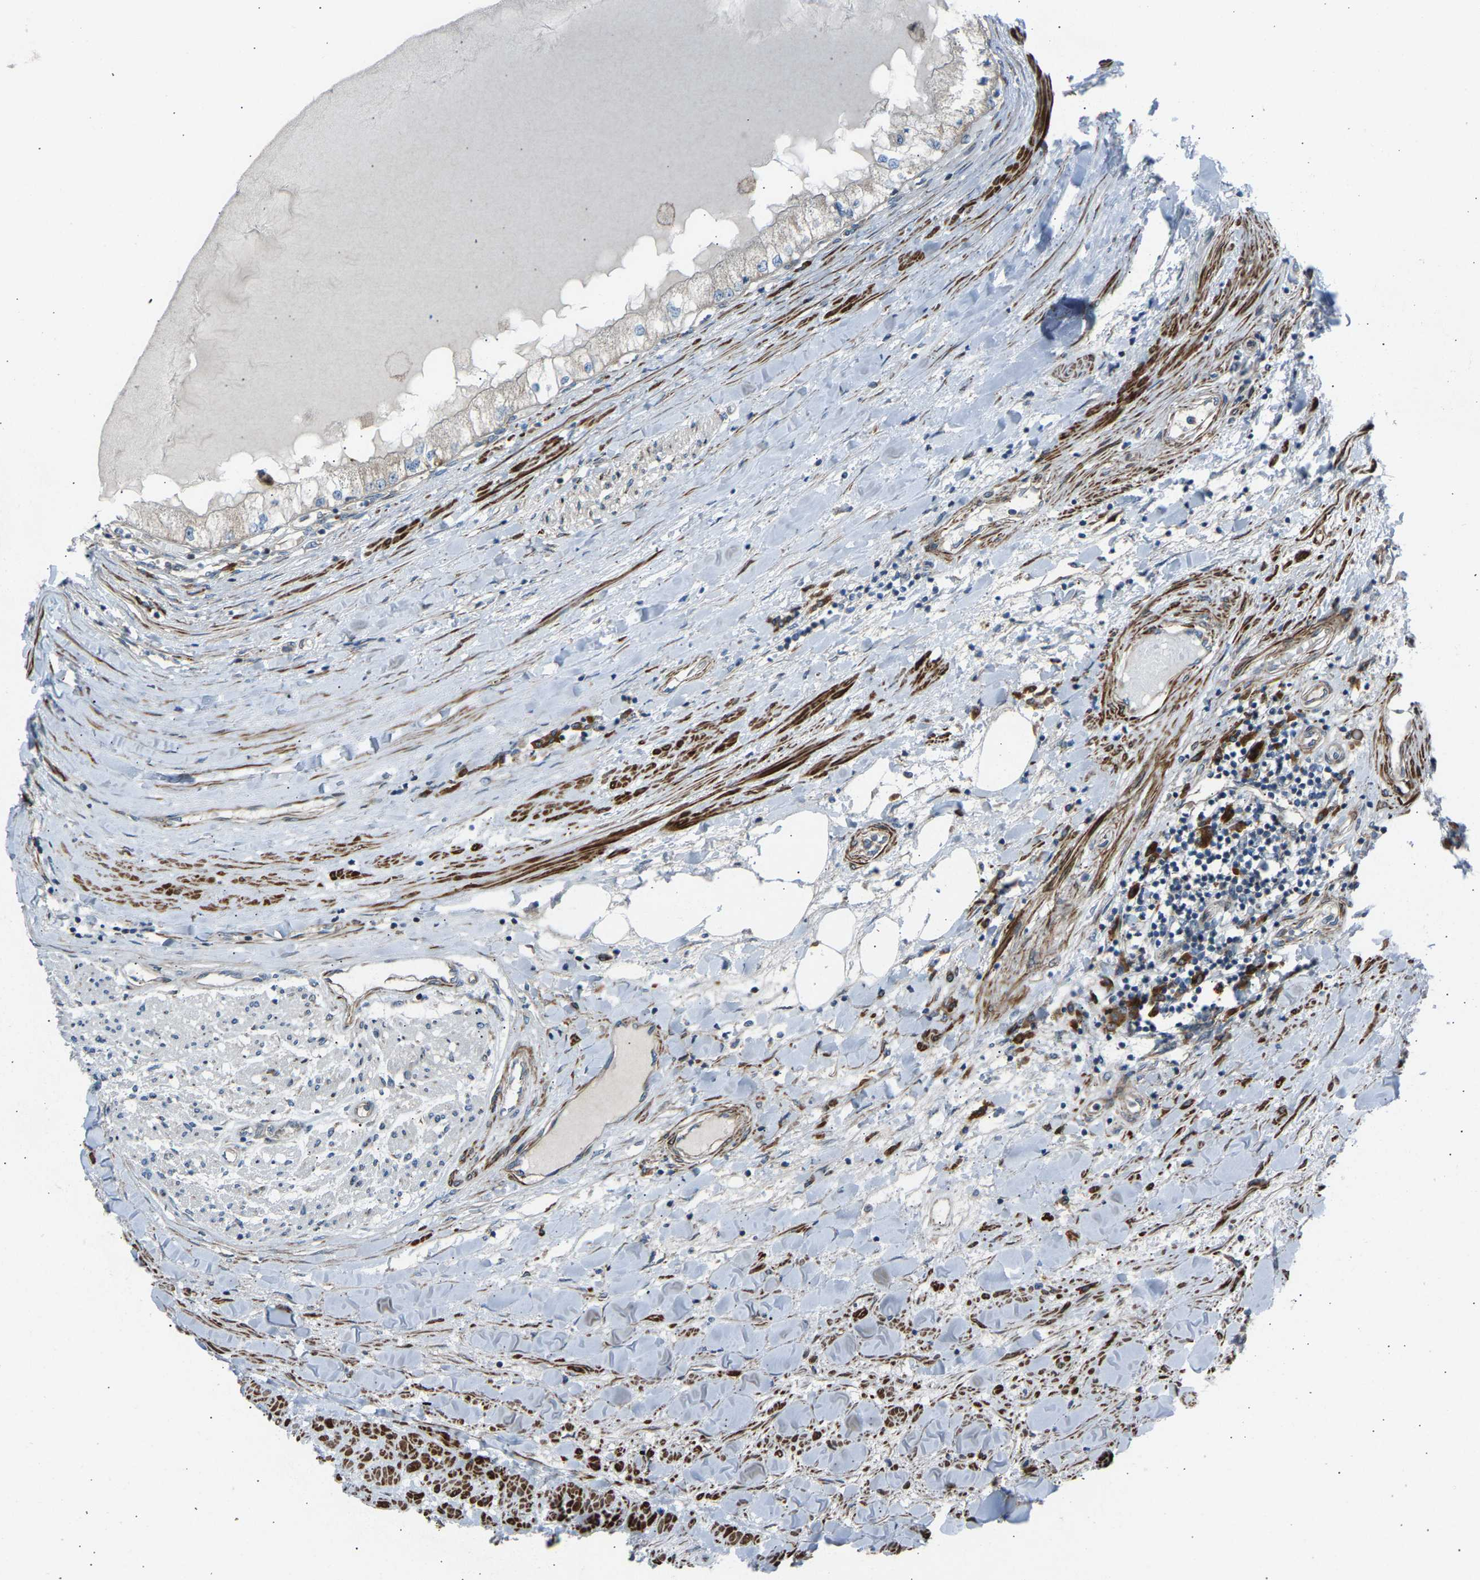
{"staining": {"intensity": "weak", "quantity": "<25%", "location": "cytoplasmic/membranous"}, "tissue": "renal cancer", "cell_type": "Tumor cells", "image_type": "cancer", "snomed": [{"axis": "morphology", "description": "Adenocarcinoma, NOS"}, {"axis": "topography", "description": "Kidney"}], "caption": "The micrograph reveals no significant staining in tumor cells of renal cancer.", "gene": "VPS41", "patient": {"sex": "male", "age": 68}}